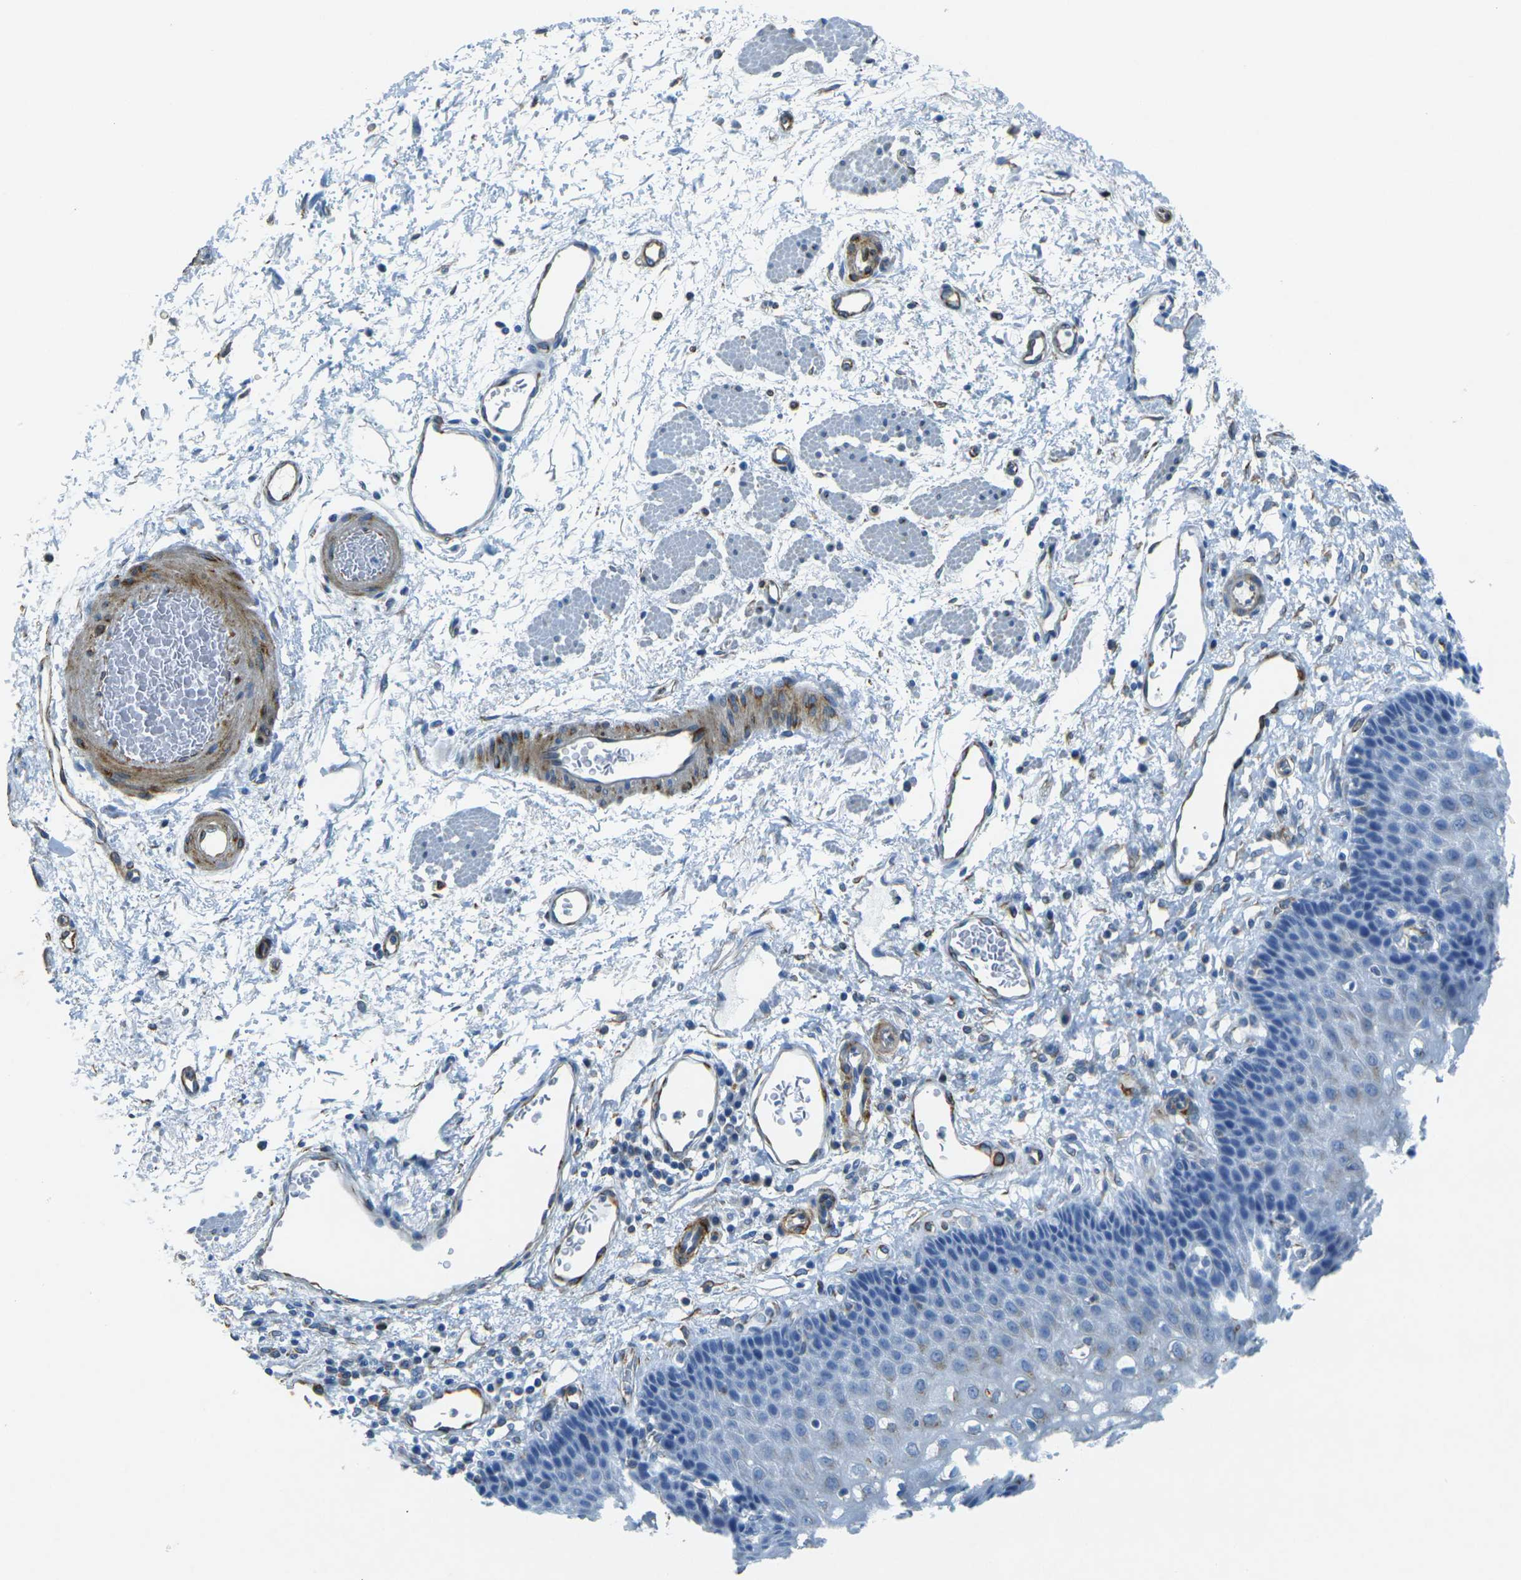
{"staining": {"intensity": "moderate", "quantity": "<25%", "location": "cytoplasmic/membranous"}, "tissue": "esophagus", "cell_type": "Squamous epithelial cells", "image_type": "normal", "snomed": [{"axis": "morphology", "description": "Normal tissue, NOS"}, {"axis": "topography", "description": "Esophagus"}], "caption": "IHC photomicrograph of benign esophagus: human esophagus stained using immunohistochemistry reveals low levels of moderate protein expression localized specifically in the cytoplasmic/membranous of squamous epithelial cells, appearing as a cytoplasmic/membranous brown color.", "gene": "SORT1", "patient": {"sex": "male", "age": 54}}